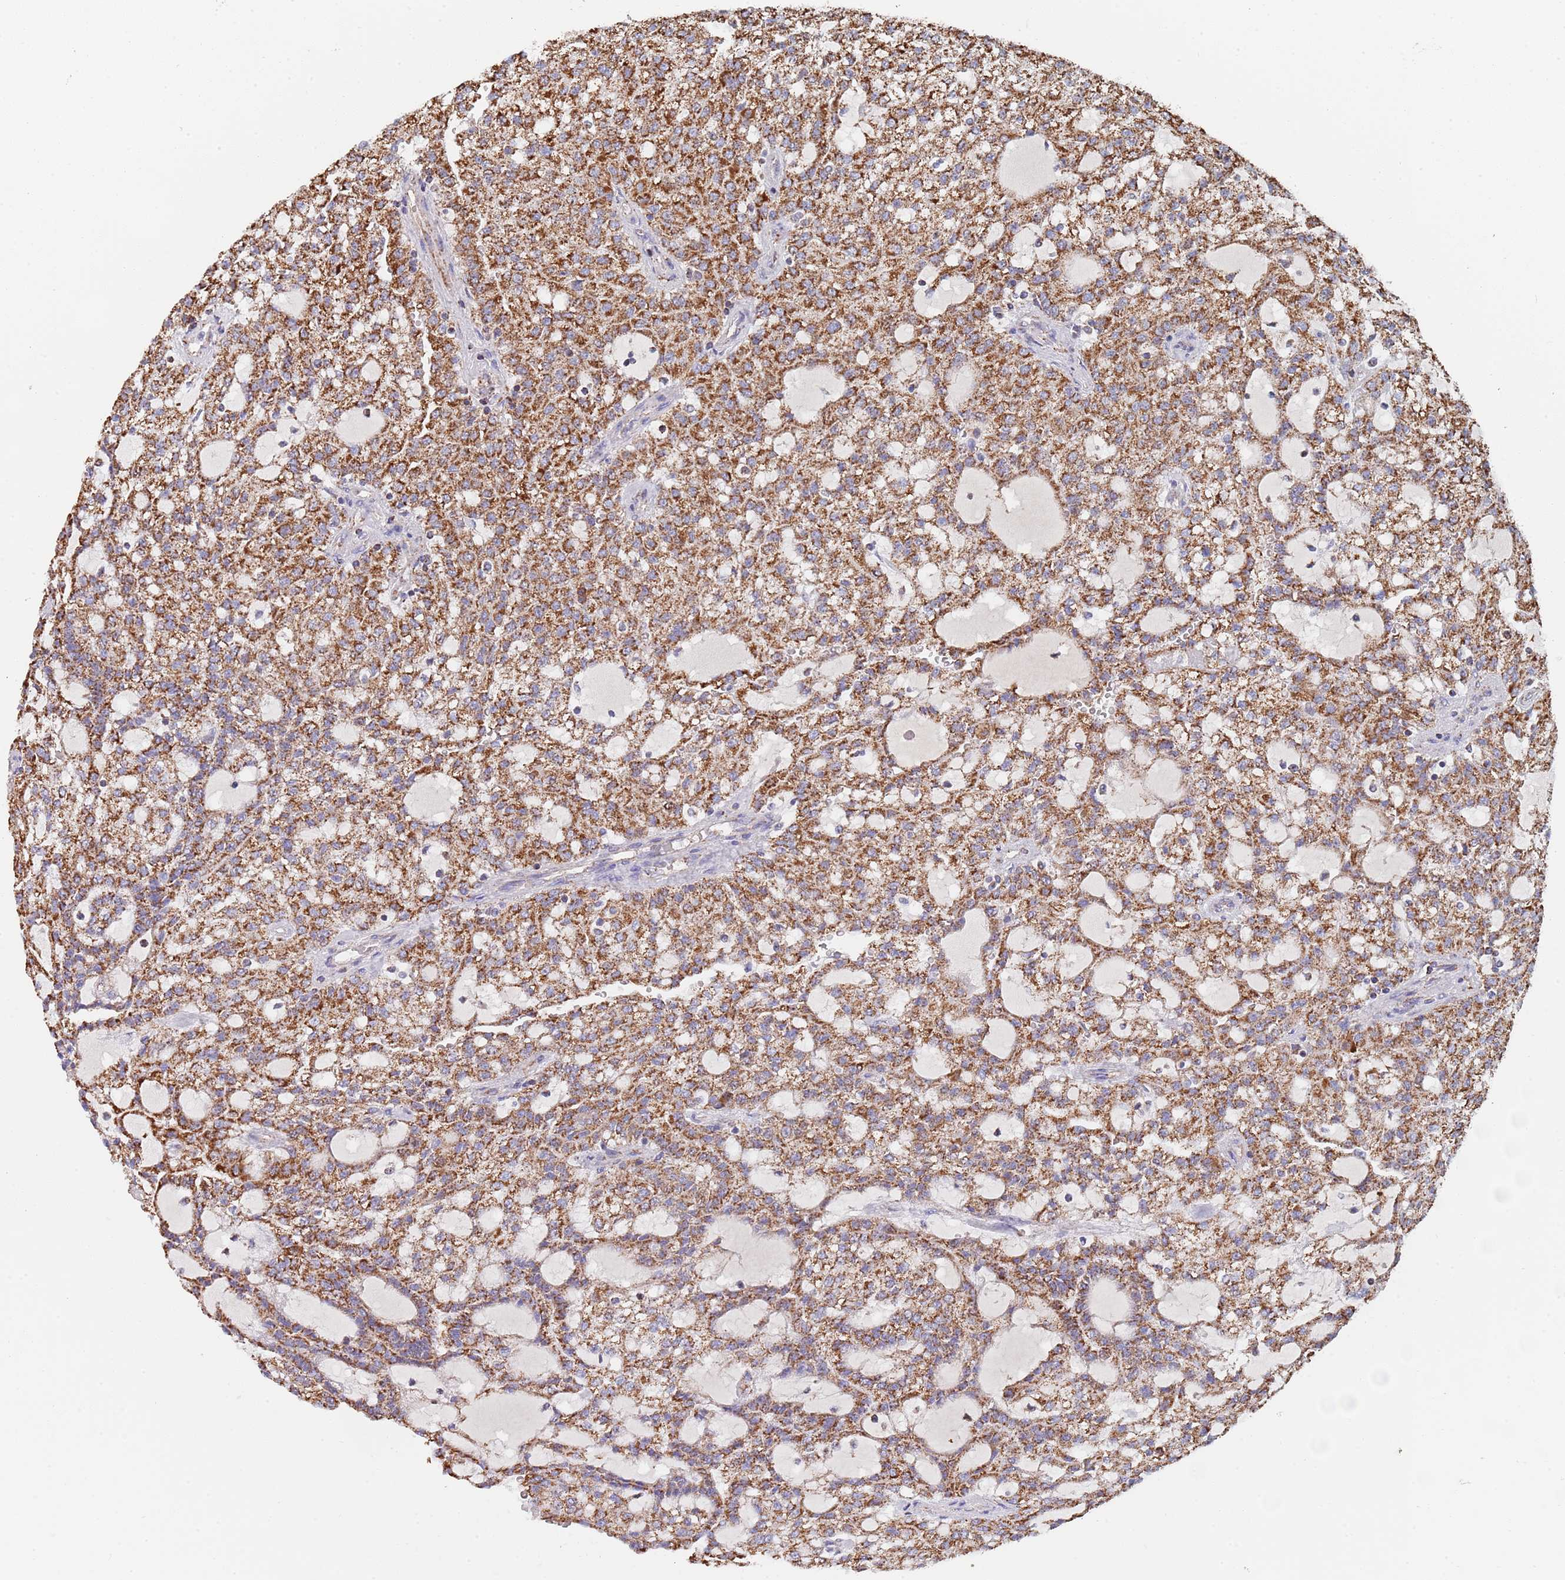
{"staining": {"intensity": "strong", "quantity": ">75%", "location": "cytoplasmic/membranous"}, "tissue": "renal cancer", "cell_type": "Tumor cells", "image_type": "cancer", "snomed": [{"axis": "morphology", "description": "Adenocarcinoma, NOS"}, {"axis": "topography", "description": "Kidney"}], "caption": "The photomicrograph displays immunohistochemical staining of renal adenocarcinoma. There is strong cytoplasmic/membranous expression is appreciated in approximately >75% of tumor cells.", "gene": "PGP", "patient": {"sex": "male", "age": 63}}